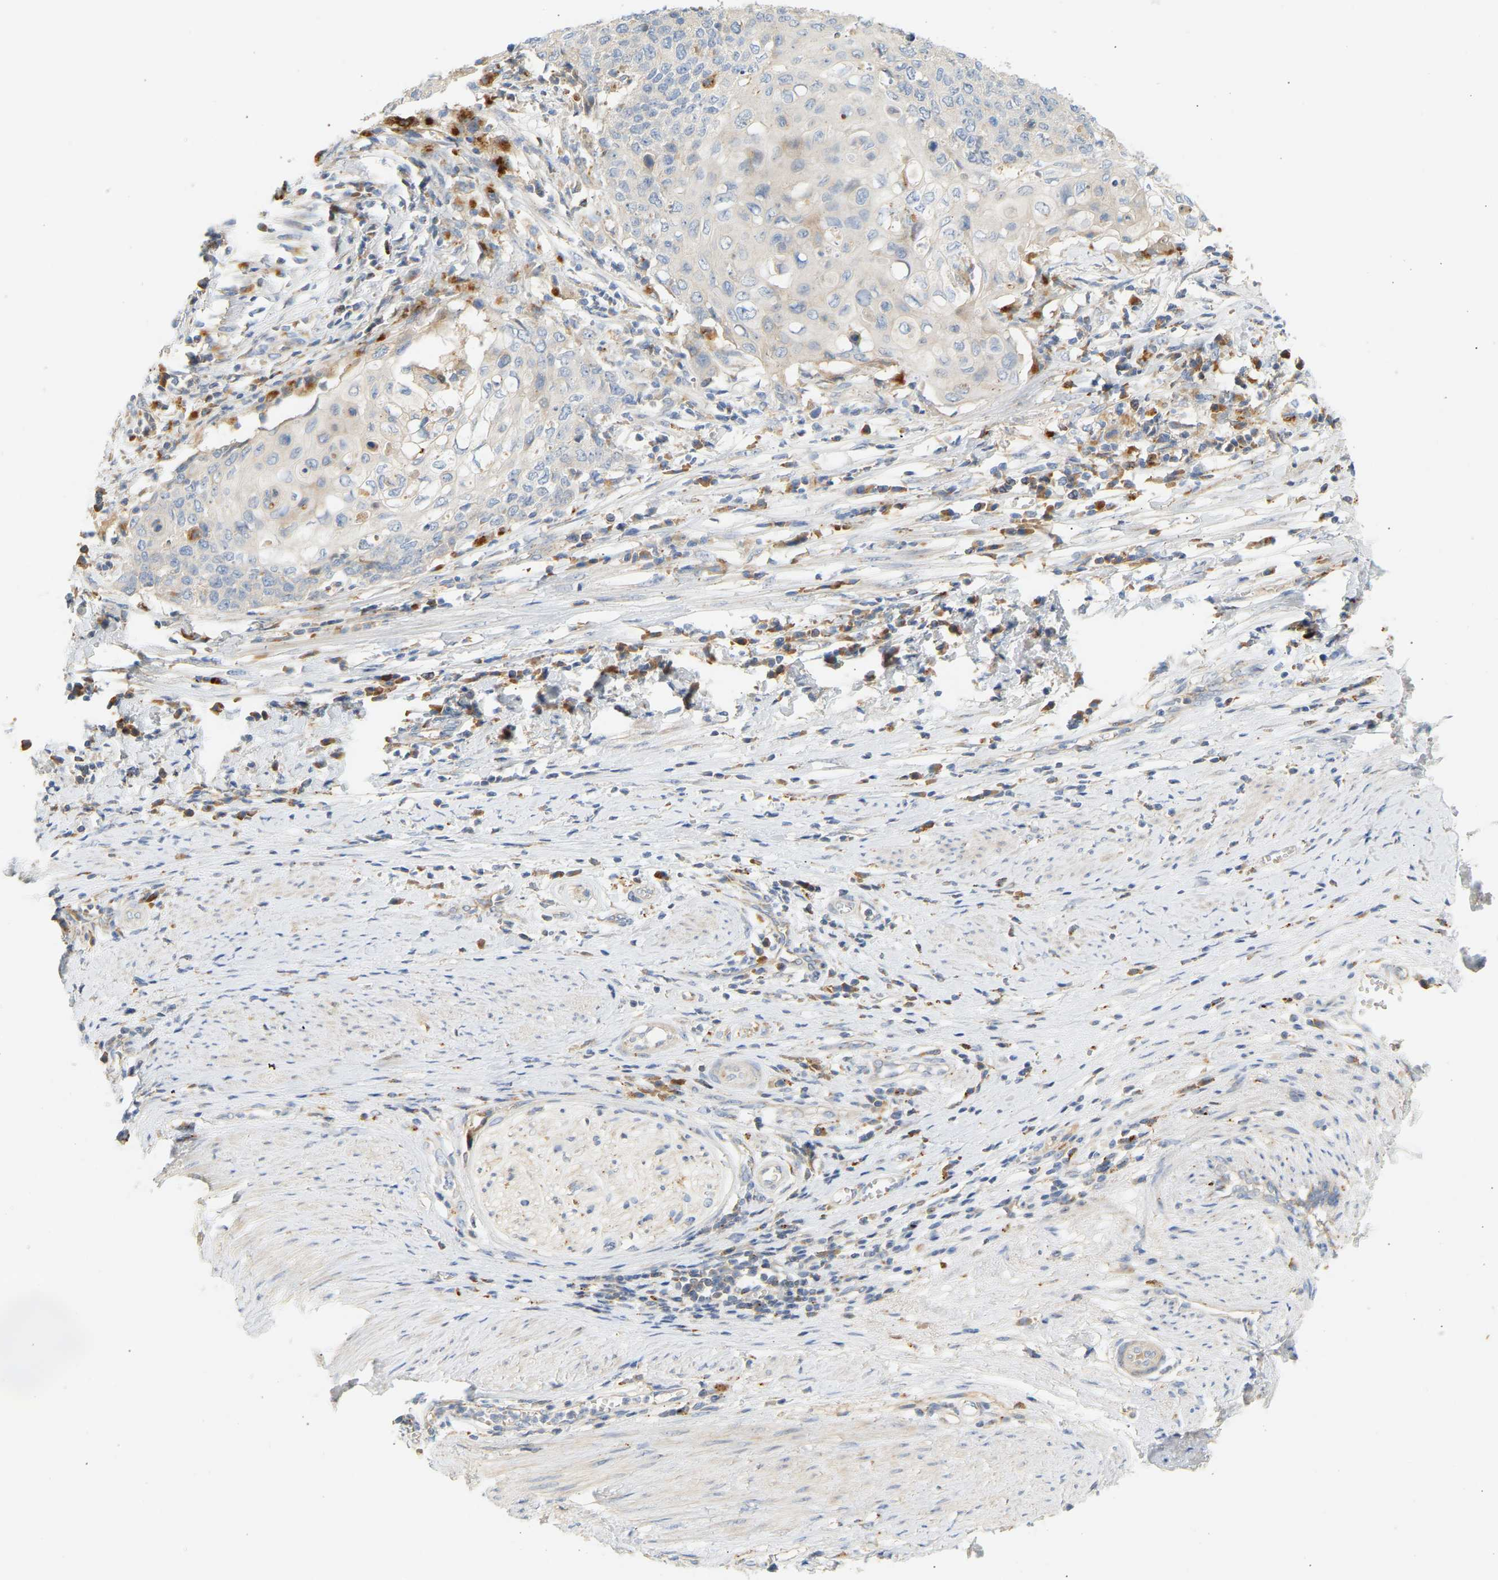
{"staining": {"intensity": "negative", "quantity": "none", "location": "none"}, "tissue": "cervical cancer", "cell_type": "Tumor cells", "image_type": "cancer", "snomed": [{"axis": "morphology", "description": "Squamous cell carcinoma, NOS"}, {"axis": "topography", "description": "Cervix"}], "caption": "Immunohistochemical staining of human cervical cancer reveals no significant staining in tumor cells. (IHC, brightfield microscopy, high magnification).", "gene": "ENTHD1", "patient": {"sex": "female", "age": 39}}